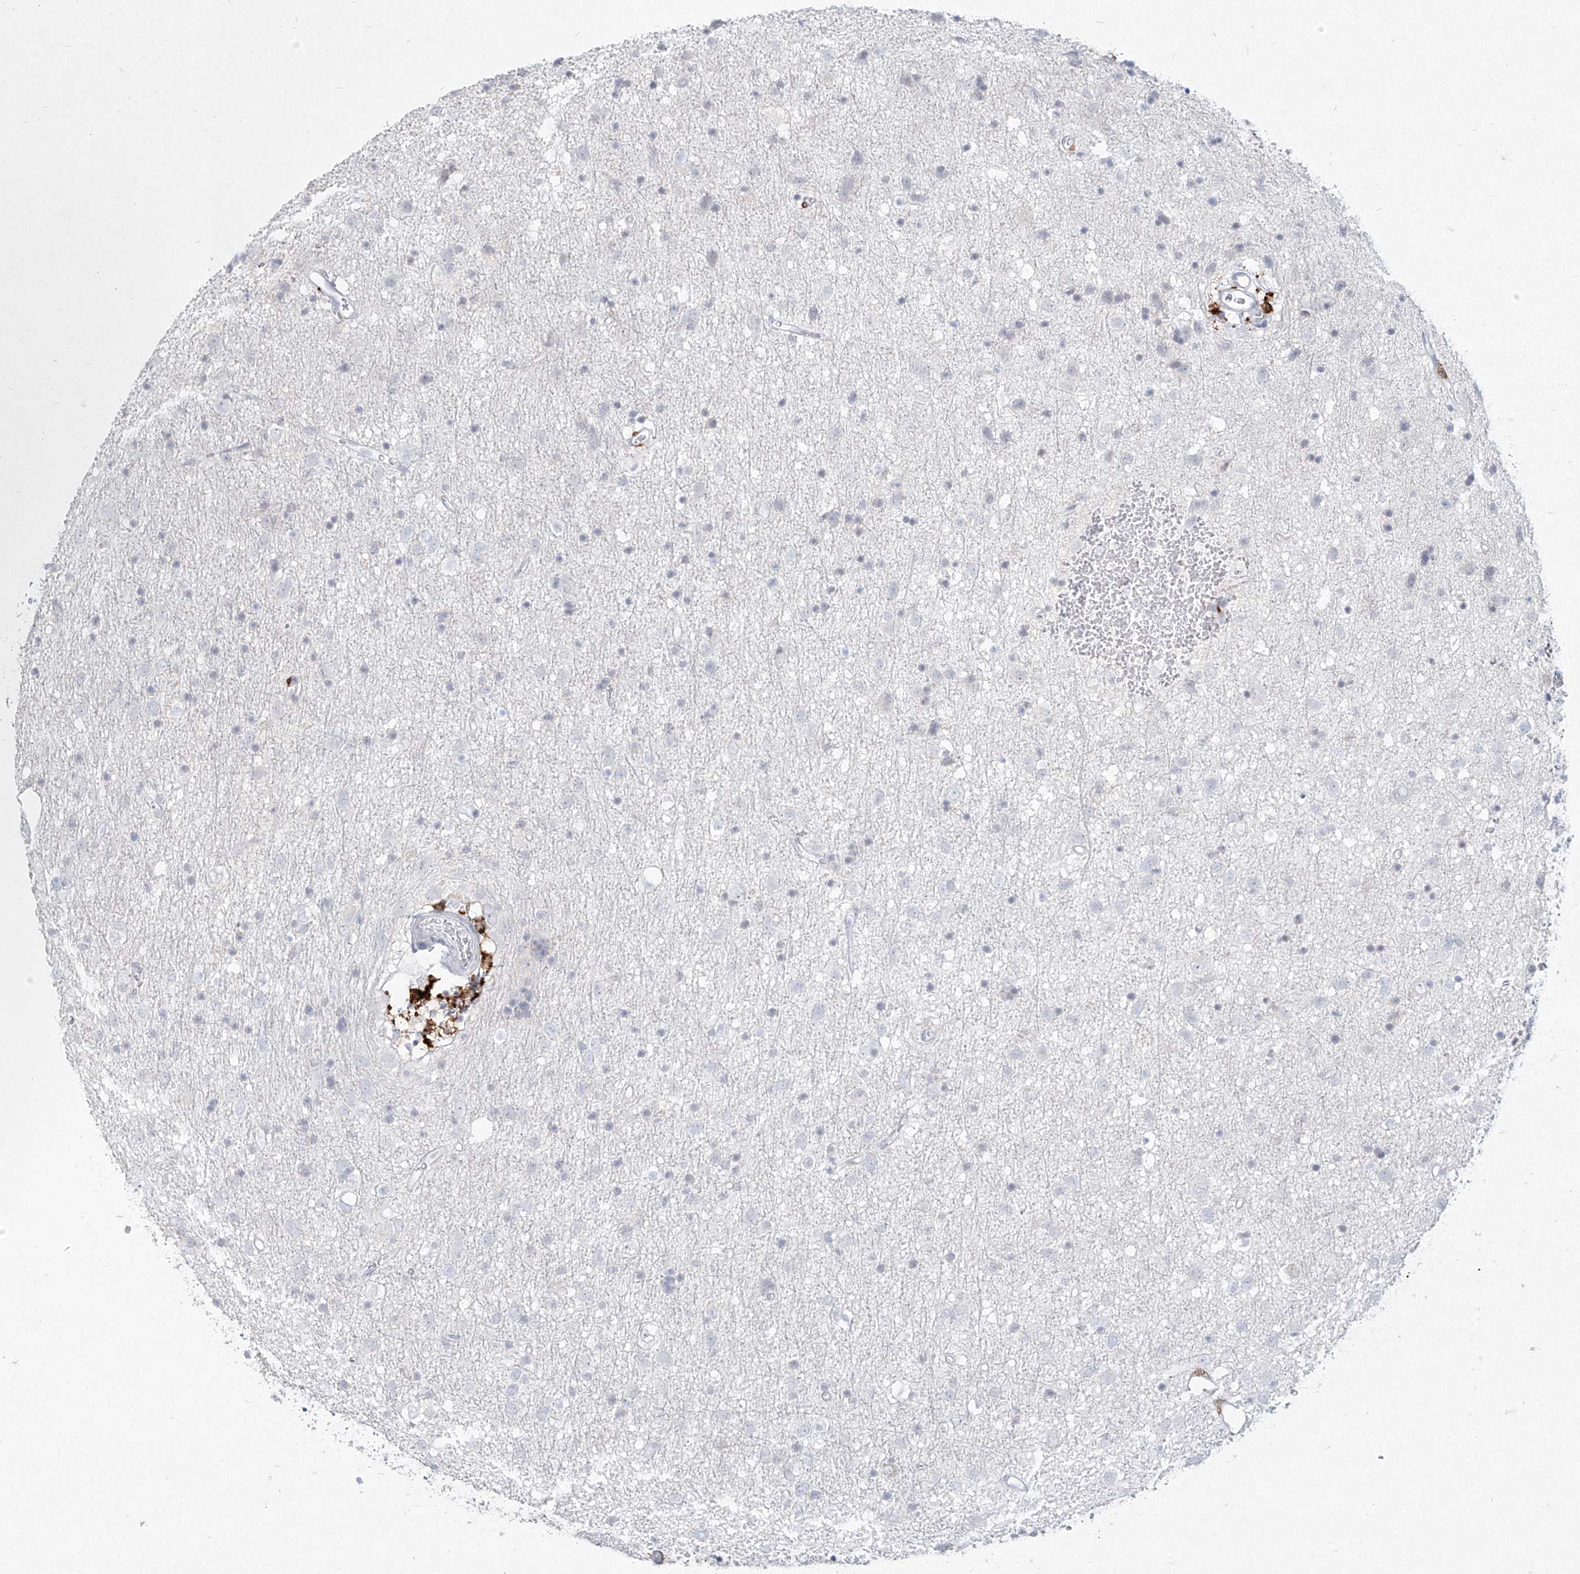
{"staining": {"intensity": "negative", "quantity": "none", "location": "none"}, "tissue": "glioma", "cell_type": "Tumor cells", "image_type": "cancer", "snomed": [{"axis": "morphology", "description": "Glioma, malignant, Low grade"}, {"axis": "topography", "description": "Brain"}], "caption": "Tumor cells are negative for brown protein staining in glioma. (Stains: DAB (3,3'-diaminobenzidine) immunohistochemistry with hematoxylin counter stain, Microscopy: brightfield microscopy at high magnification).", "gene": "CD209", "patient": {"sex": "male", "age": 77}}